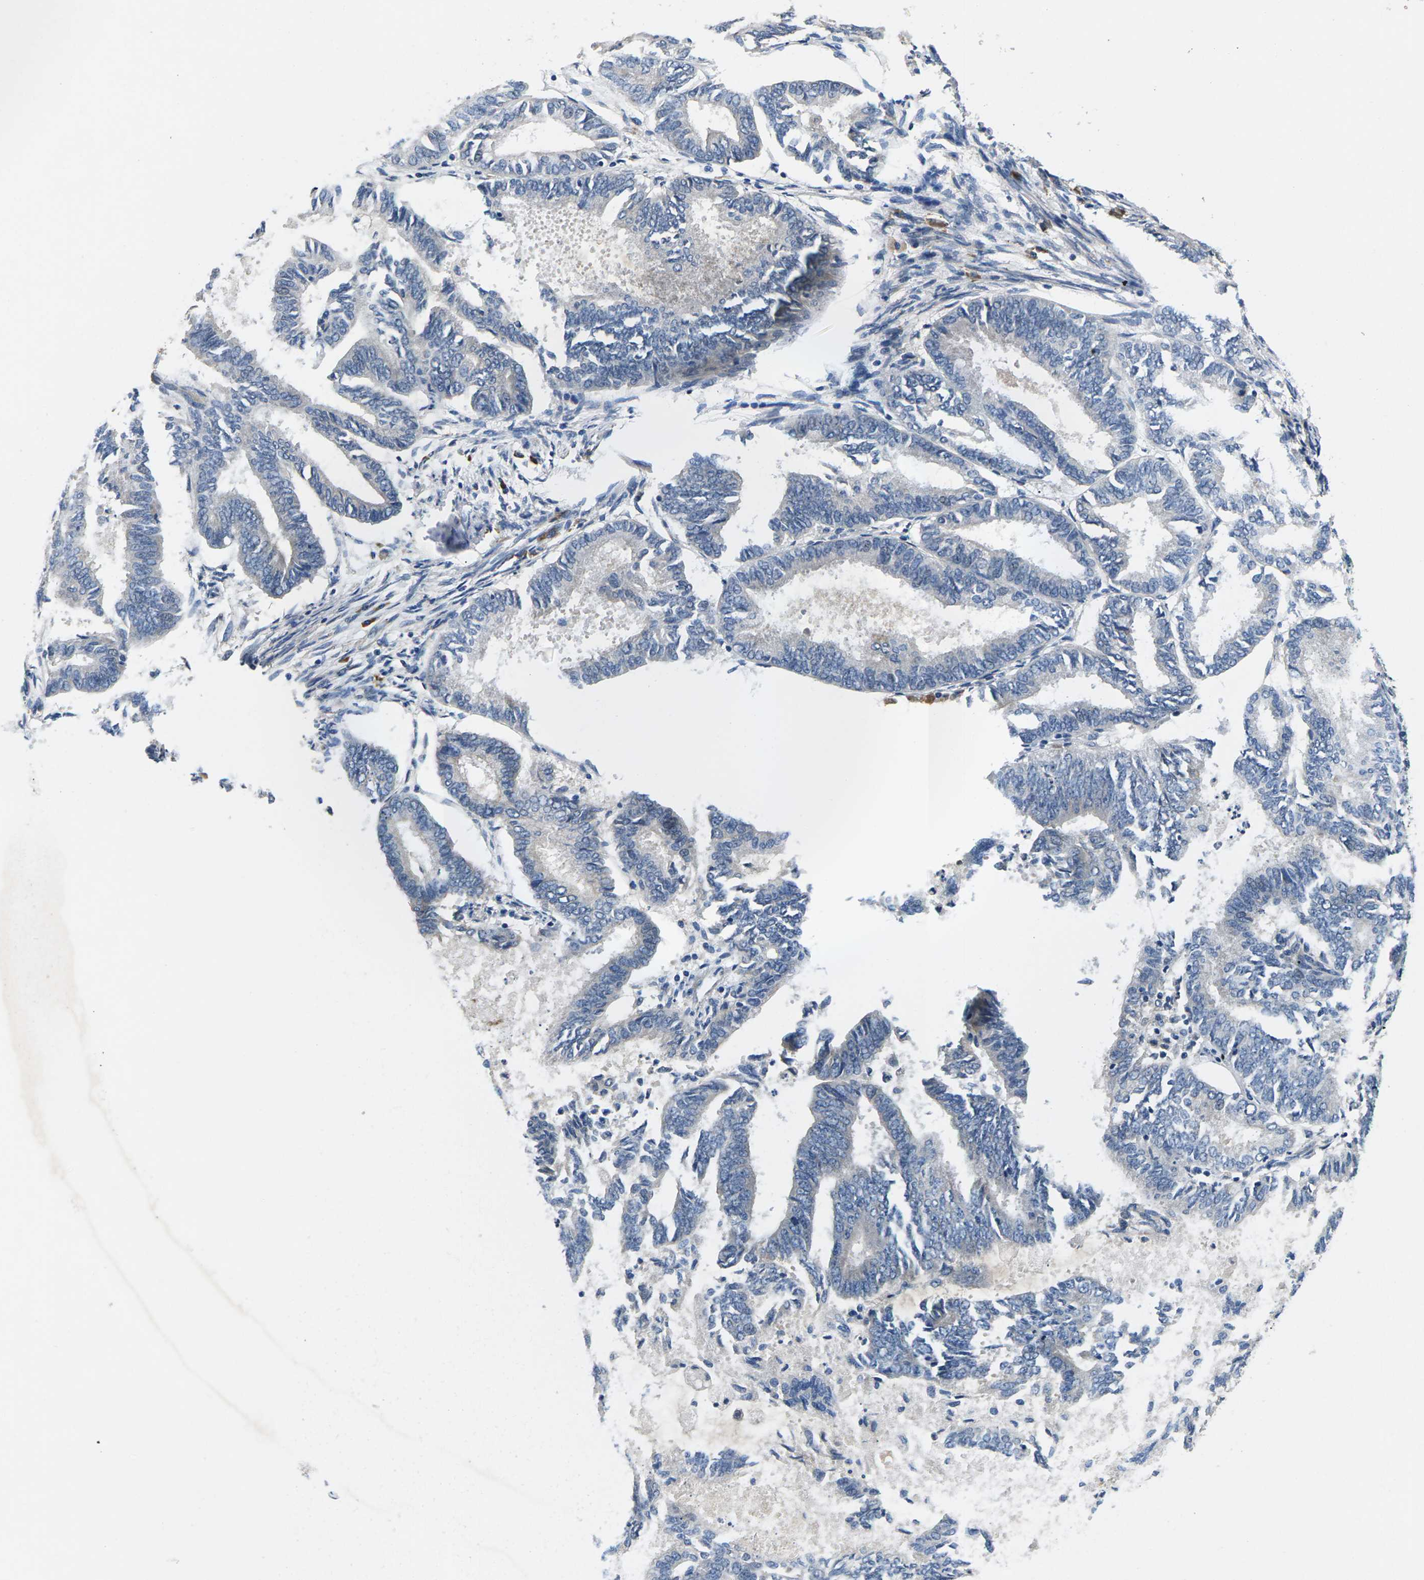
{"staining": {"intensity": "negative", "quantity": "none", "location": "none"}, "tissue": "endometrial cancer", "cell_type": "Tumor cells", "image_type": "cancer", "snomed": [{"axis": "morphology", "description": "Adenocarcinoma, NOS"}, {"axis": "topography", "description": "Endometrium"}], "caption": "Human endometrial adenocarcinoma stained for a protein using immunohistochemistry (IHC) shows no expression in tumor cells.", "gene": "PLCE1", "patient": {"sex": "female", "age": 86}}